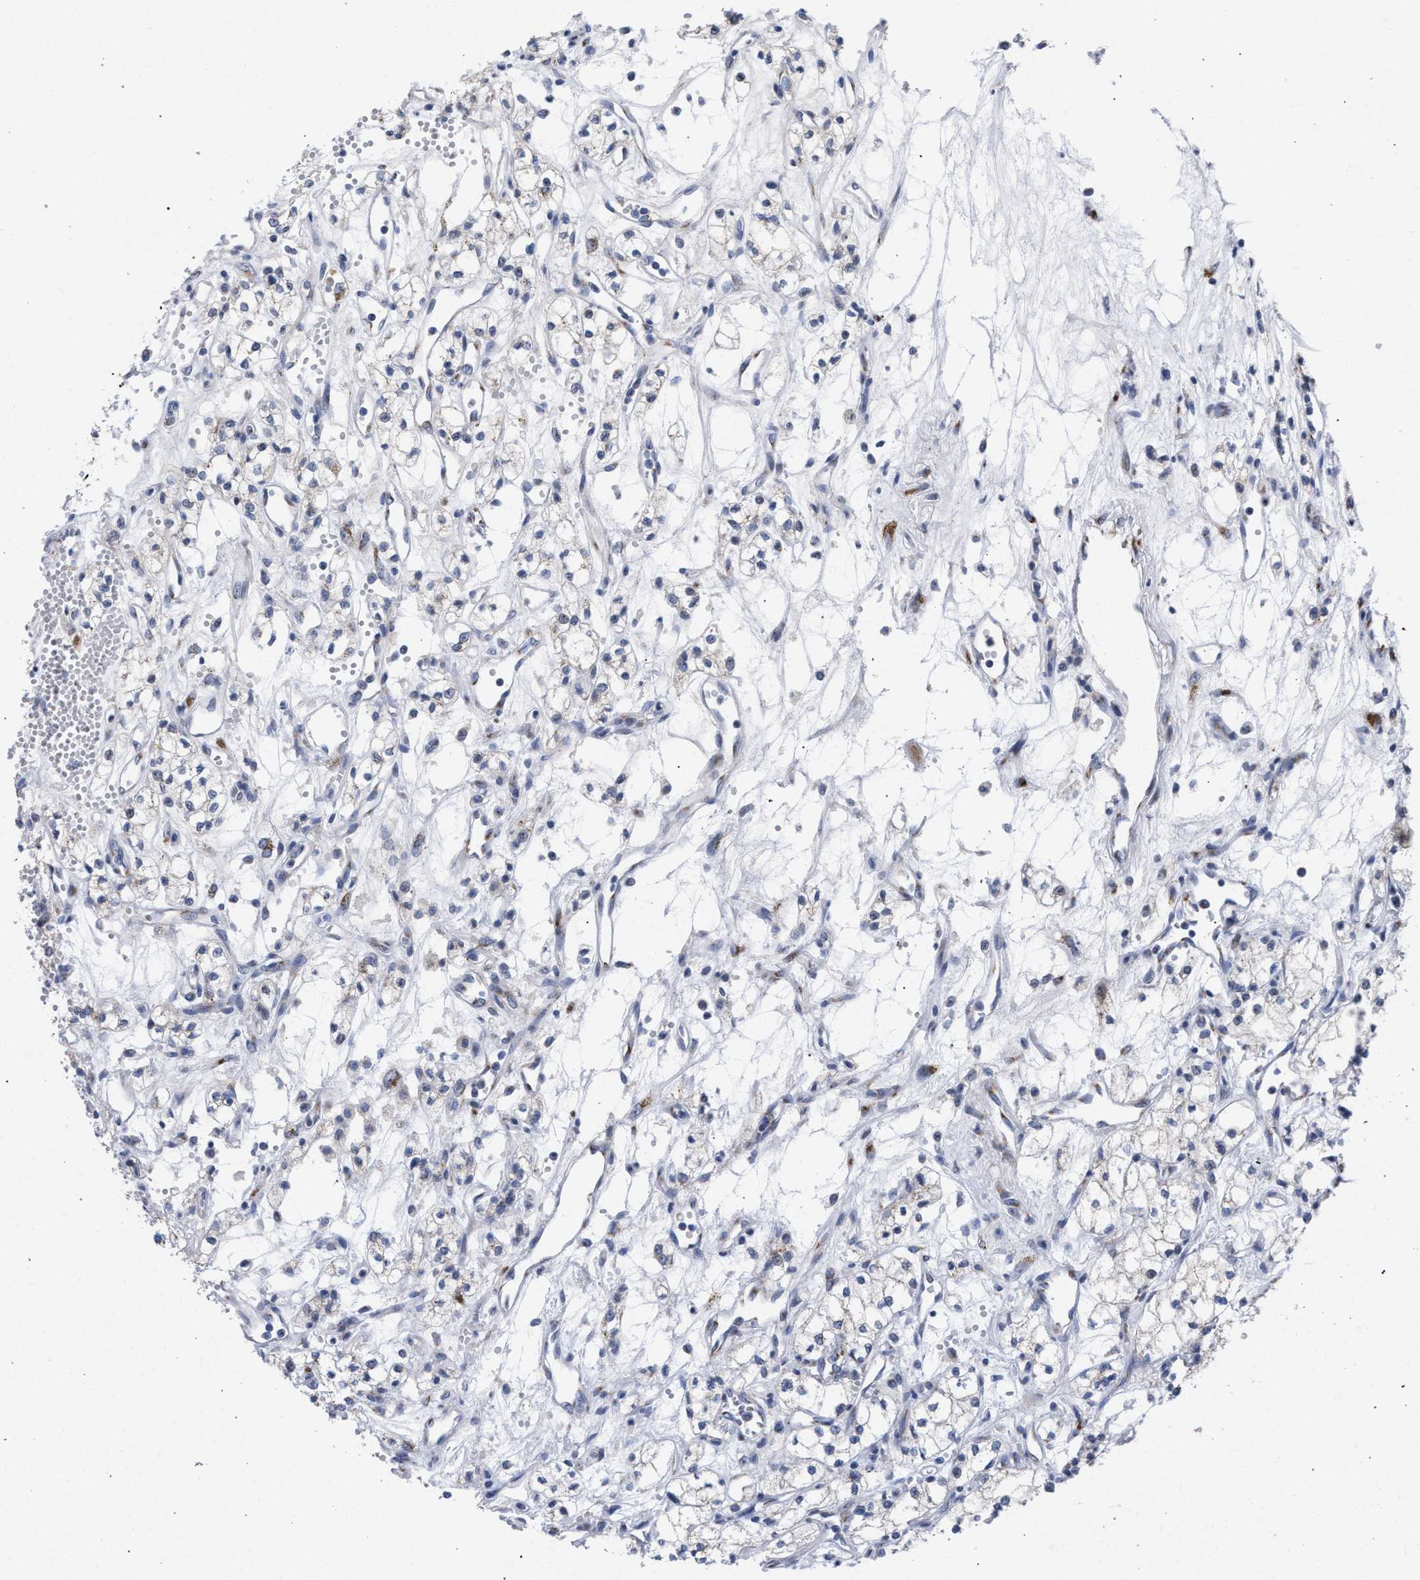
{"staining": {"intensity": "weak", "quantity": "<25%", "location": "cytoplasmic/membranous"}, "tissue": "renal cancer", "cell_type": "Tumor cells", "image_type": "cancer", "snomed": [{"axis": "morphology", "description": "Adenocarcinoma, NOS"}, {"axis": "topography", "description": "Kidney"}], "caption": "The histopathology image shows no staining of tumor cells in renal cancer (adenocarcinoma).", "gene": "GOLGA2", "patient": {"sex": "male", "age": 59}}